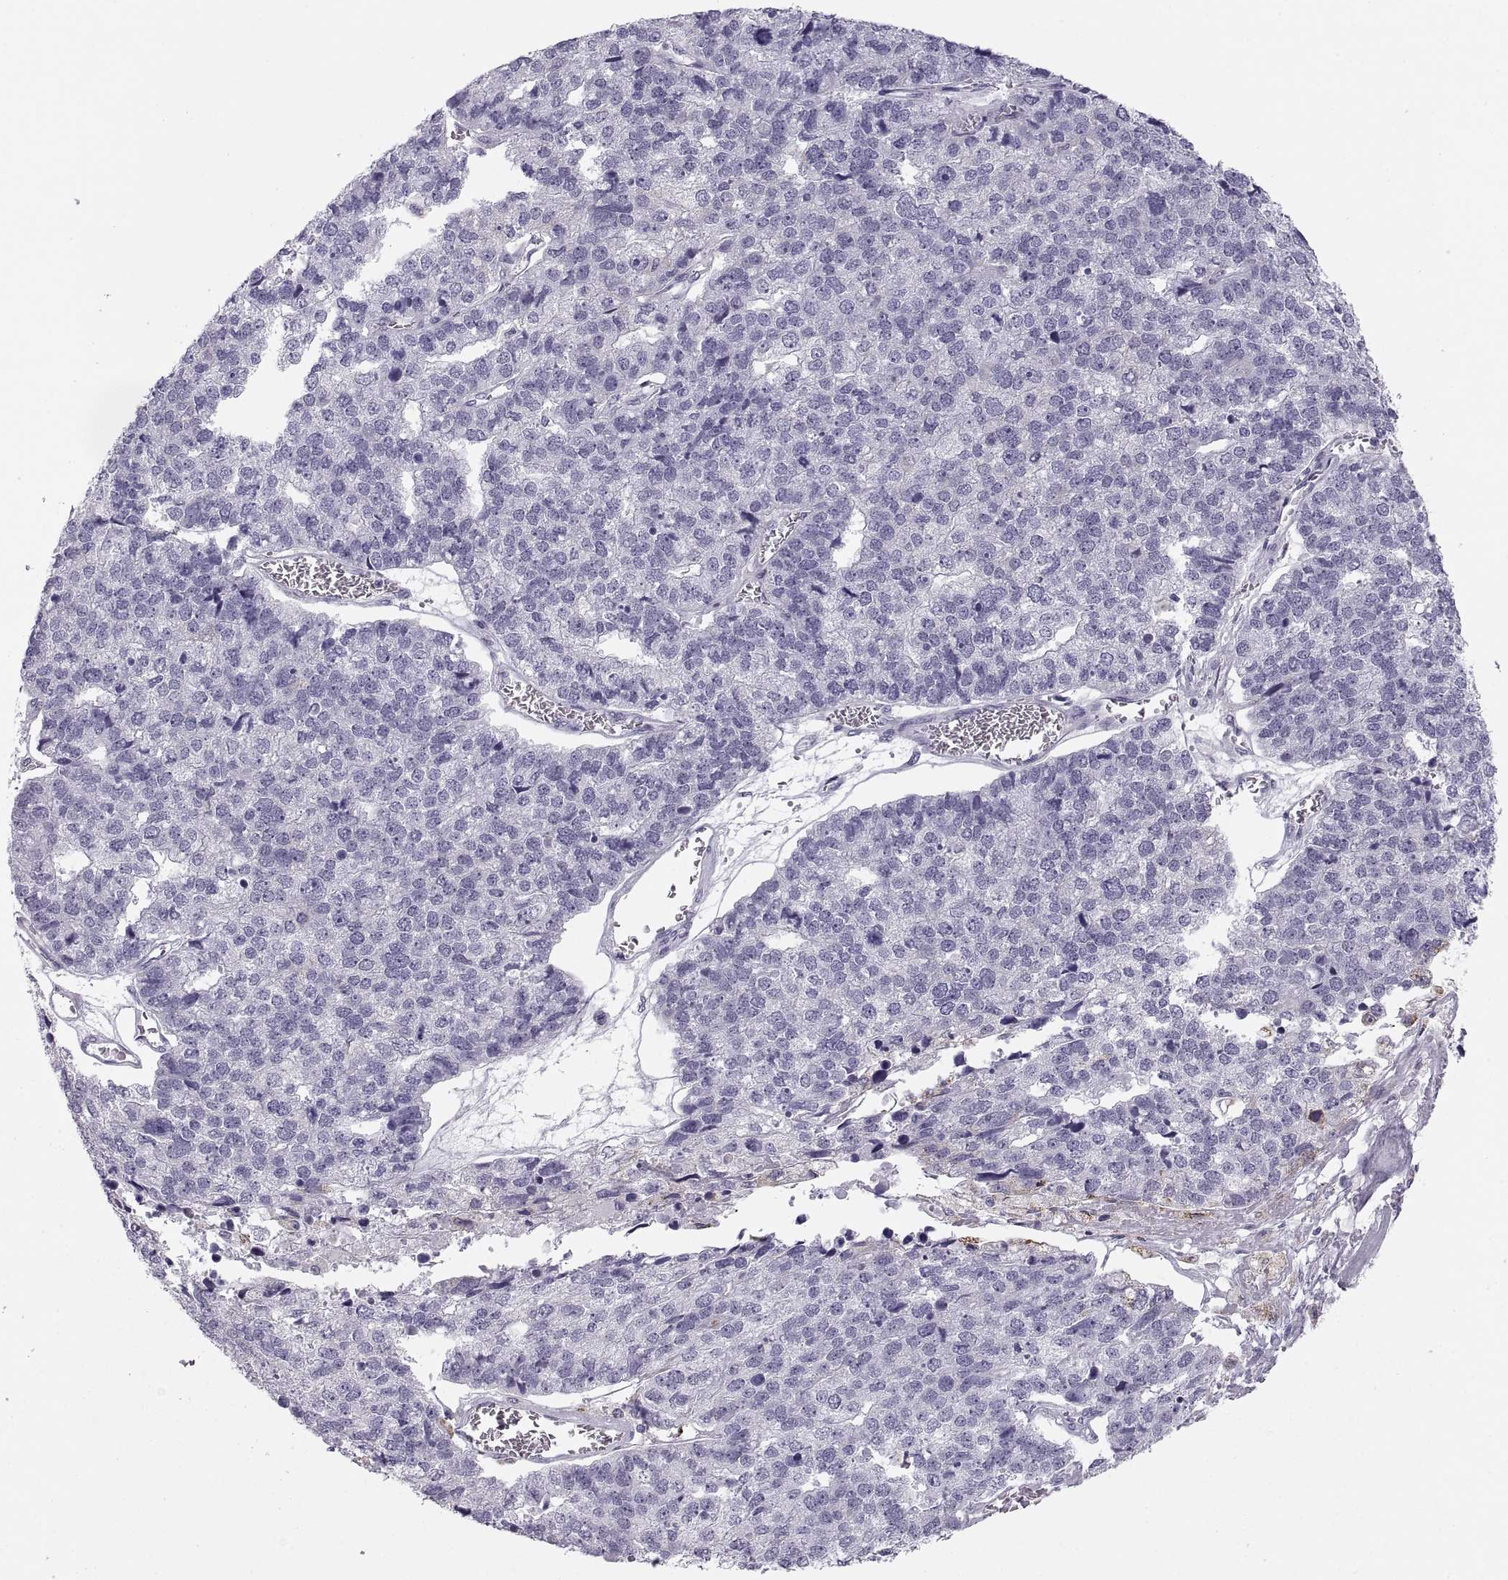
{"staining": {"intensity": "negative", "quantity": "none", "location": "none"}, "tissue": "stomach cancer", "cell_type": "Tumor cells", "image_type": "cancer", "snomed": [{"axis": "morphology", "description": "Adenocarcinoma, NOS"}, {"axis": "topography", "description": "Stomach"}], "caption": "A micrograph of human adenocarcinoma (stomach) is negative for staining in tumor cells. (Brightfield microscopy of DAB (3,3'-diaminobenzidine) immunohistochemistry (IHC) at high magnification).", "gene": "COL9A3", "patient": {"sex": "male", "age": 69}}